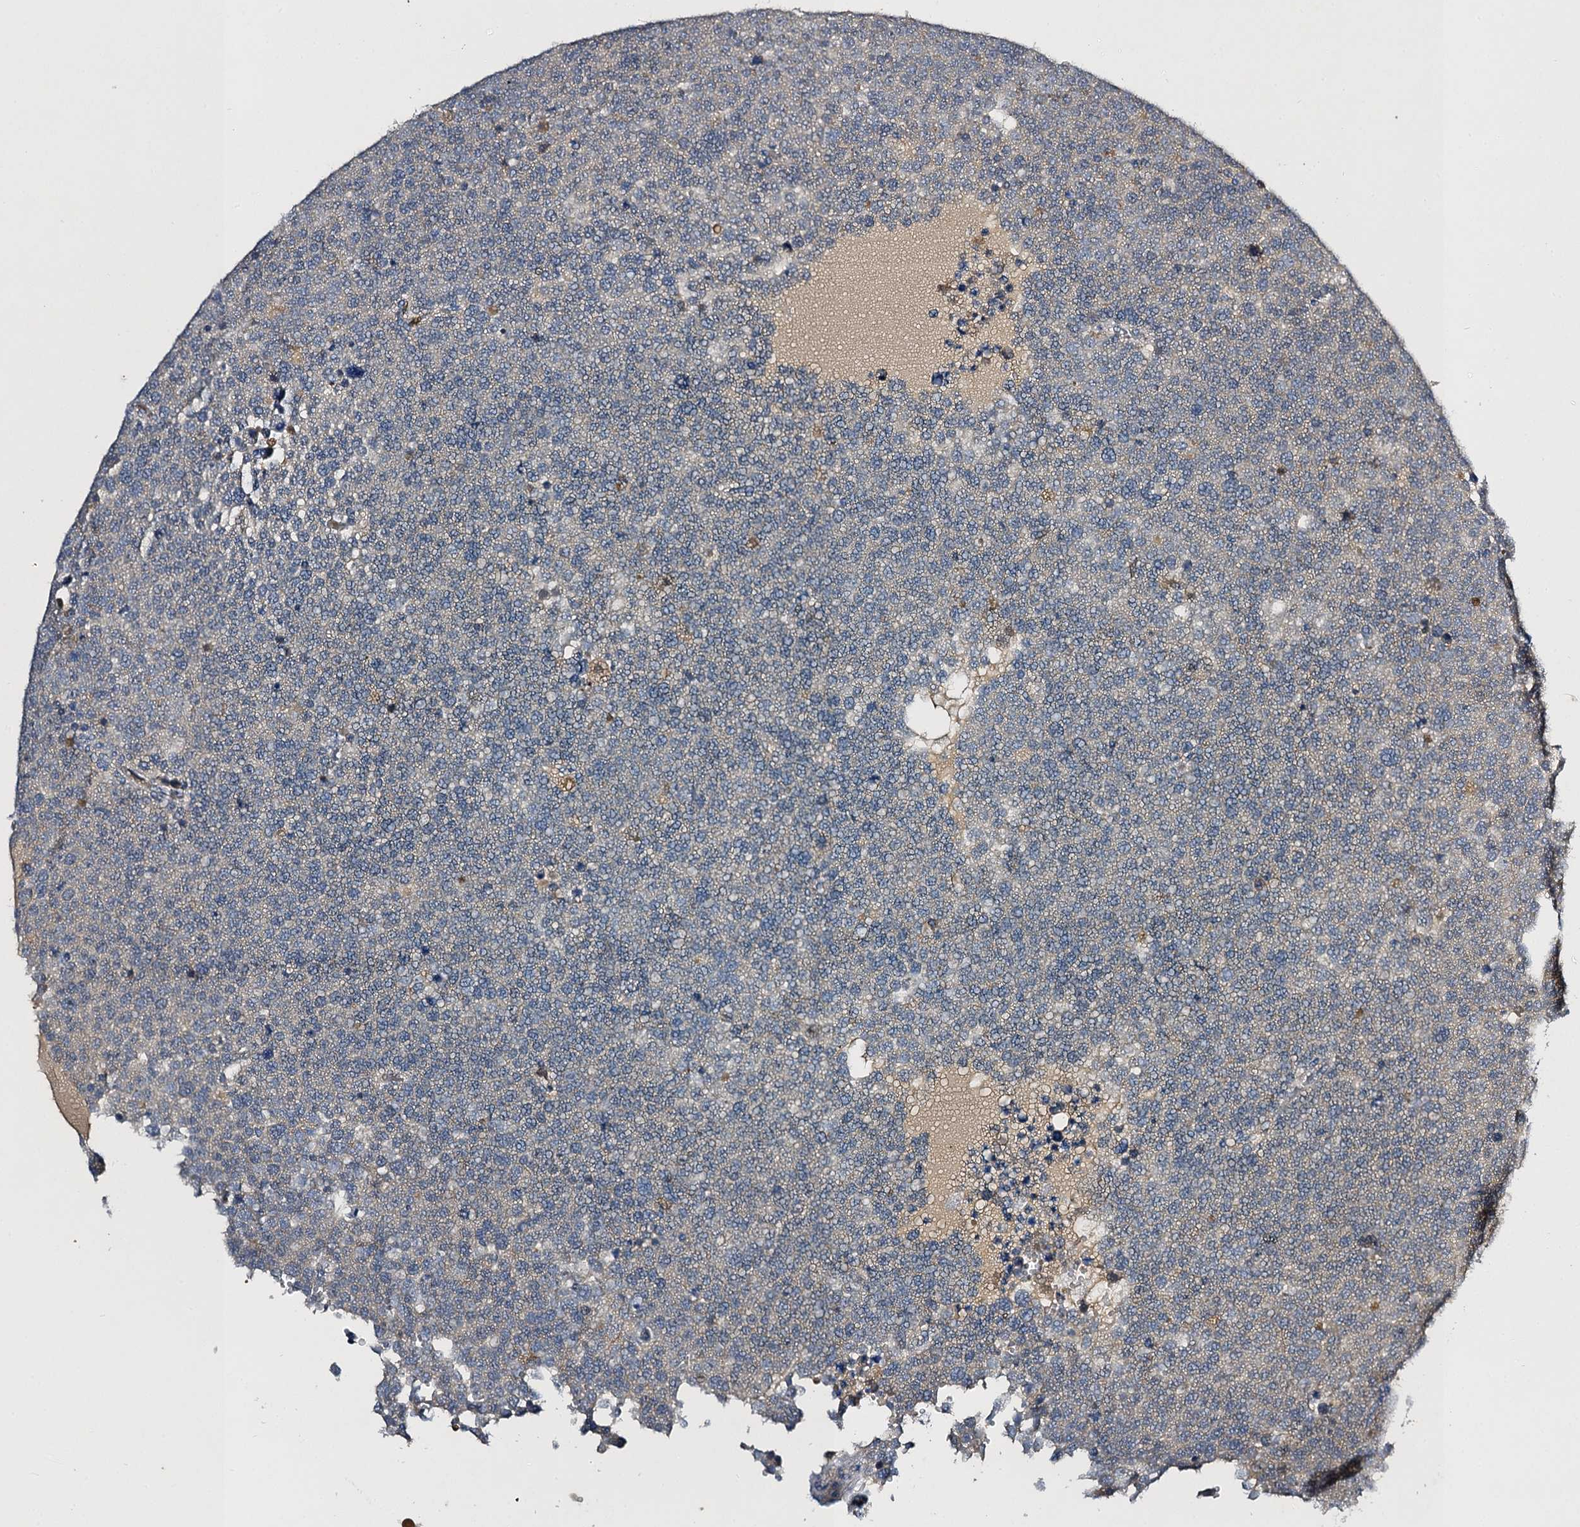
{"staining": {"intensity": "negative", "quantity": "none", "location": "none"}, "tissue": "testis cancer", "cell_type": "Tumor cells", "image_type": "cancer", "snomed": [{"axis": "morphology", "description": "Seminoma, NOS"}, {"axis": "topography", "description": "Testis"}], "caption": "Immunohistochemical staining of human testis cancer (seminoma) reveals no significant positivity in tumor cells. Nuclei are stained in blue.", "gene": "SLC11A2", "patient": {"sex": "male", "age": 71}}